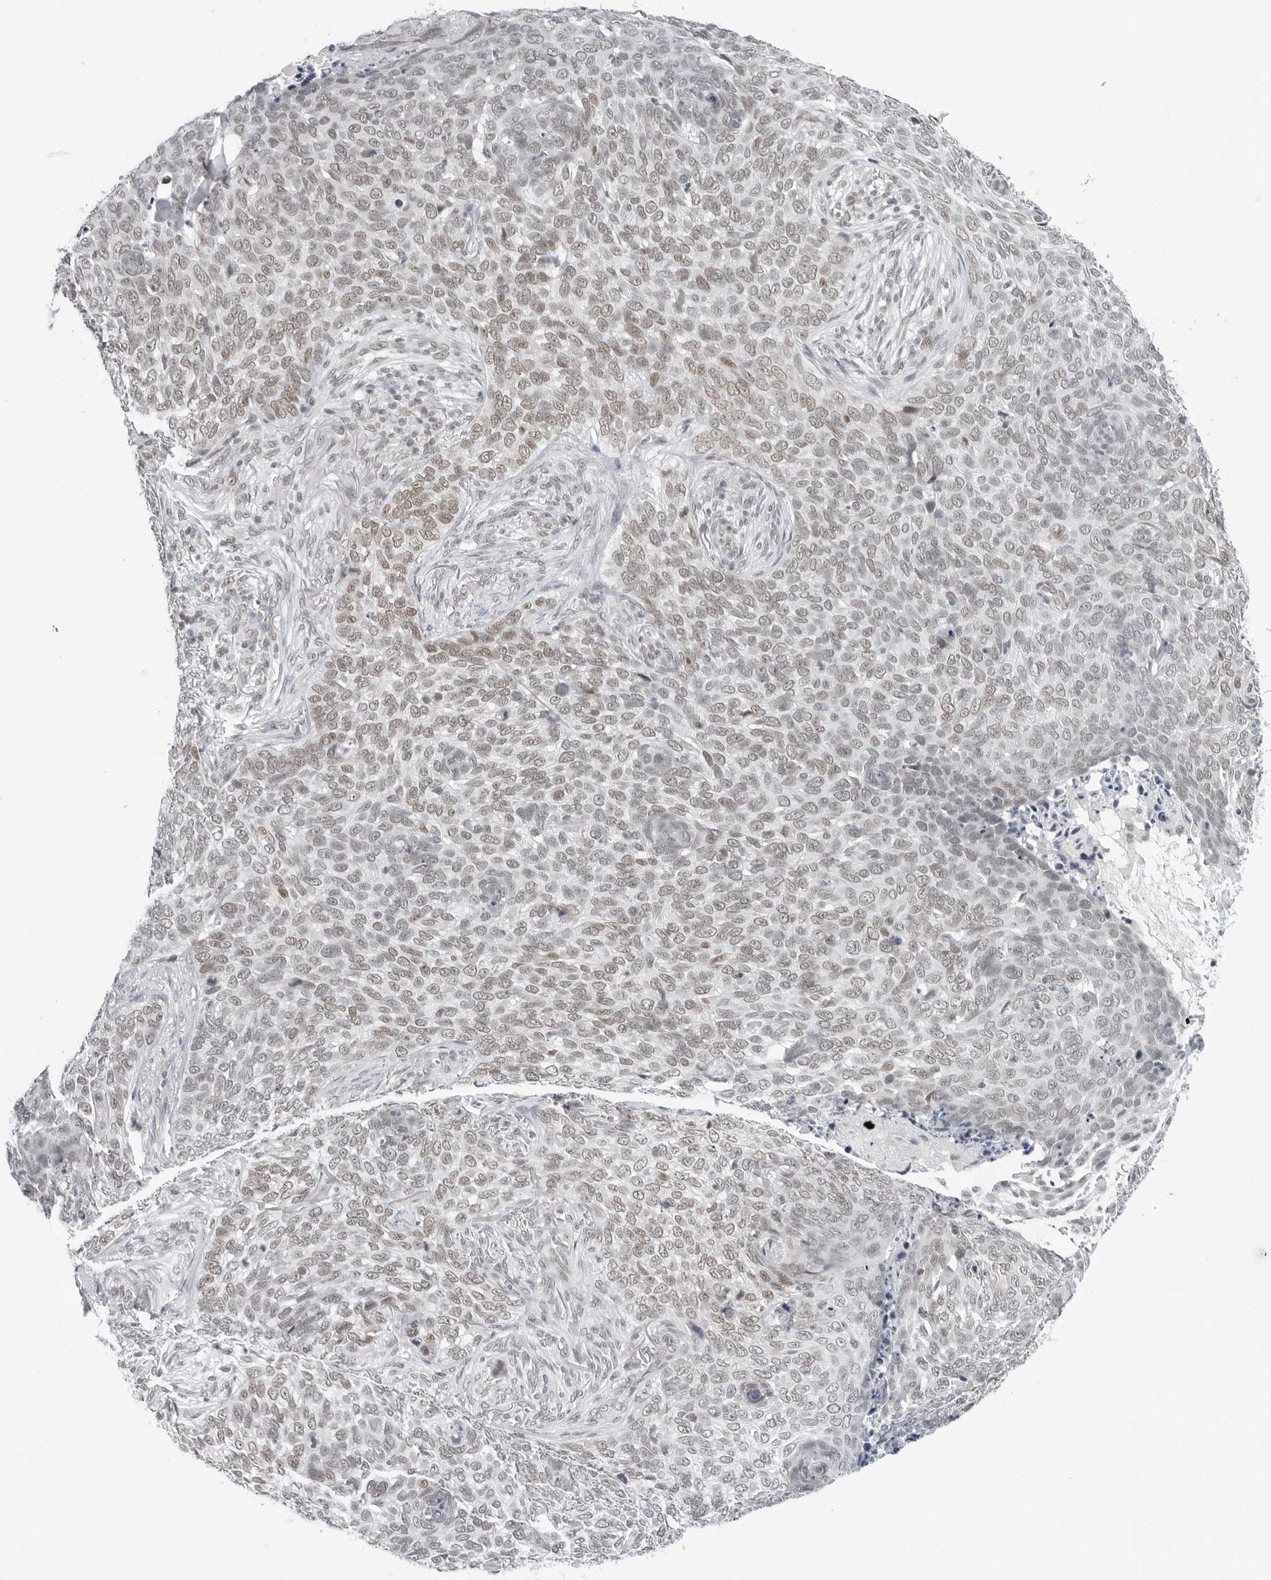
{"staining": {"intensity": "moderate", "quantity": "25%-75%", "location": "nuclear"}, "tissue": "skin cancer", "cell_type": "Tumor cells", "image_type": "cancer", "snomed": [{"axis": "morphology", "description": "Basal cell carcinoma"}, {"axis": "topography", "description": "Skin"}], "caption": "Skin basal cell carcinoma was stained to show a protein in brown. There is medium levels of moderate nuclear positivity in approximately 25%-75% of tumor cells.", "gene": "FOXK2", "patient": {"sex": "female", "age": 64}}